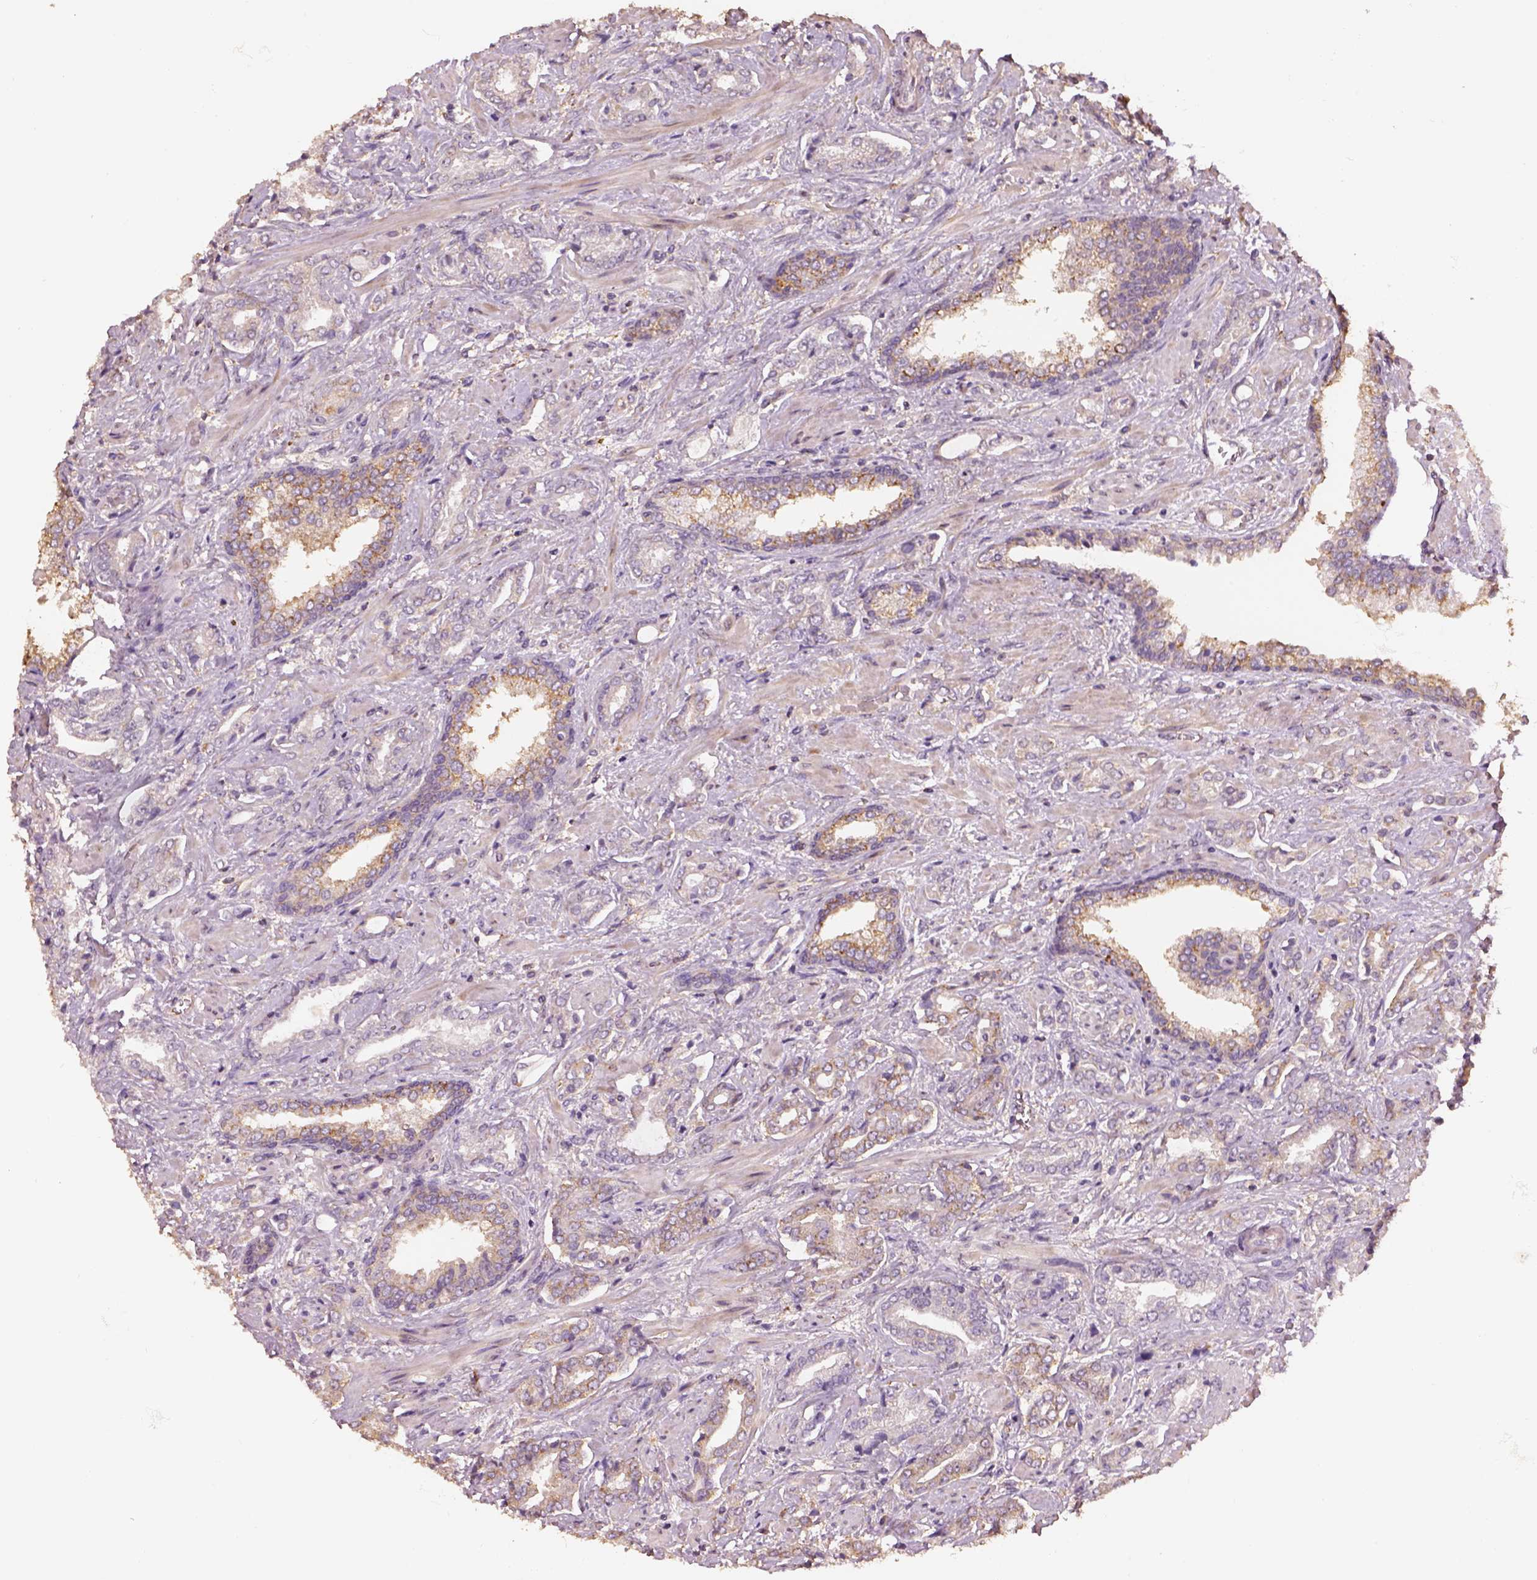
{"staining": {"intensity": "weak", "quantity": "25%-75%", "location": "cytoplasmic/membranous"}, "tissue": "prostate cancer", "cell_type": "Tumor cells", "image_type": "cancer", "snomed": [{"axis": "morphology", "description": "Adenocarcinoma, Low grade"}, {"axis": "topography", "description": "Prostate"}], "caption": "Low-grade adenocarcinoma (prostate) stained with a brown dye demonstrates weak cytoplasmic/membranous positive expression in approximately 25%-75% of tumor cells.", "gene": "AP1B1", "patient": {"sex": "male", "age": 61}}